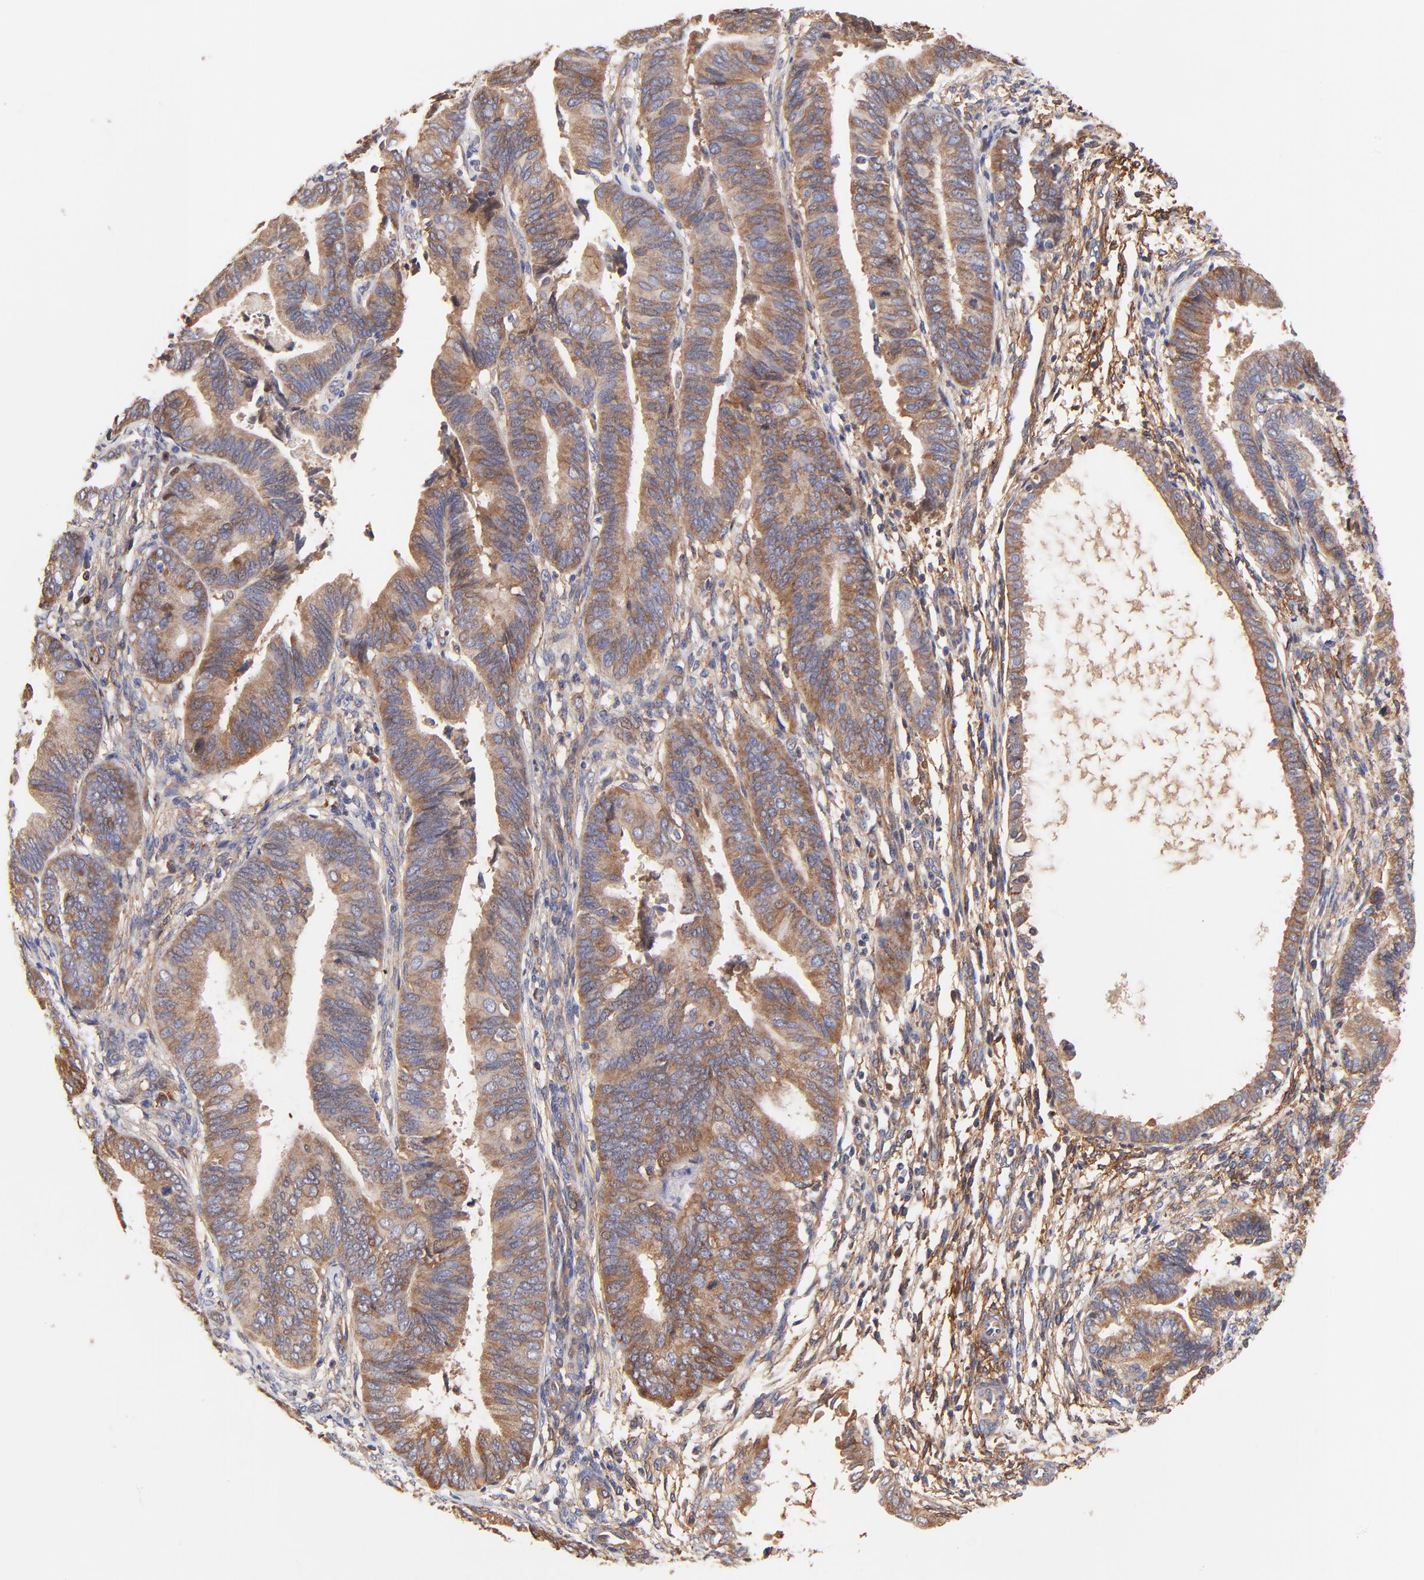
{"staining": {"intensity": "moderate", "quantity": ">75%", "location": "cytoplasmic/membranous"}, "tissue": "endometrial cancer", "cell_type": "Tumor cells", "image_type": "cancer", "snomed": [{"axis": "morphology", "description": "Adenocarcinoma, NOS"}, {"axis": "topography", "description": "Endometrium"}], "caption": "Endometrial cancer tissue reveals moderate cytoplasmic/membranous staining in about >75% of tumor cells", "gene": "PTK7", "patient": {"sex": "female", "age": 63}}